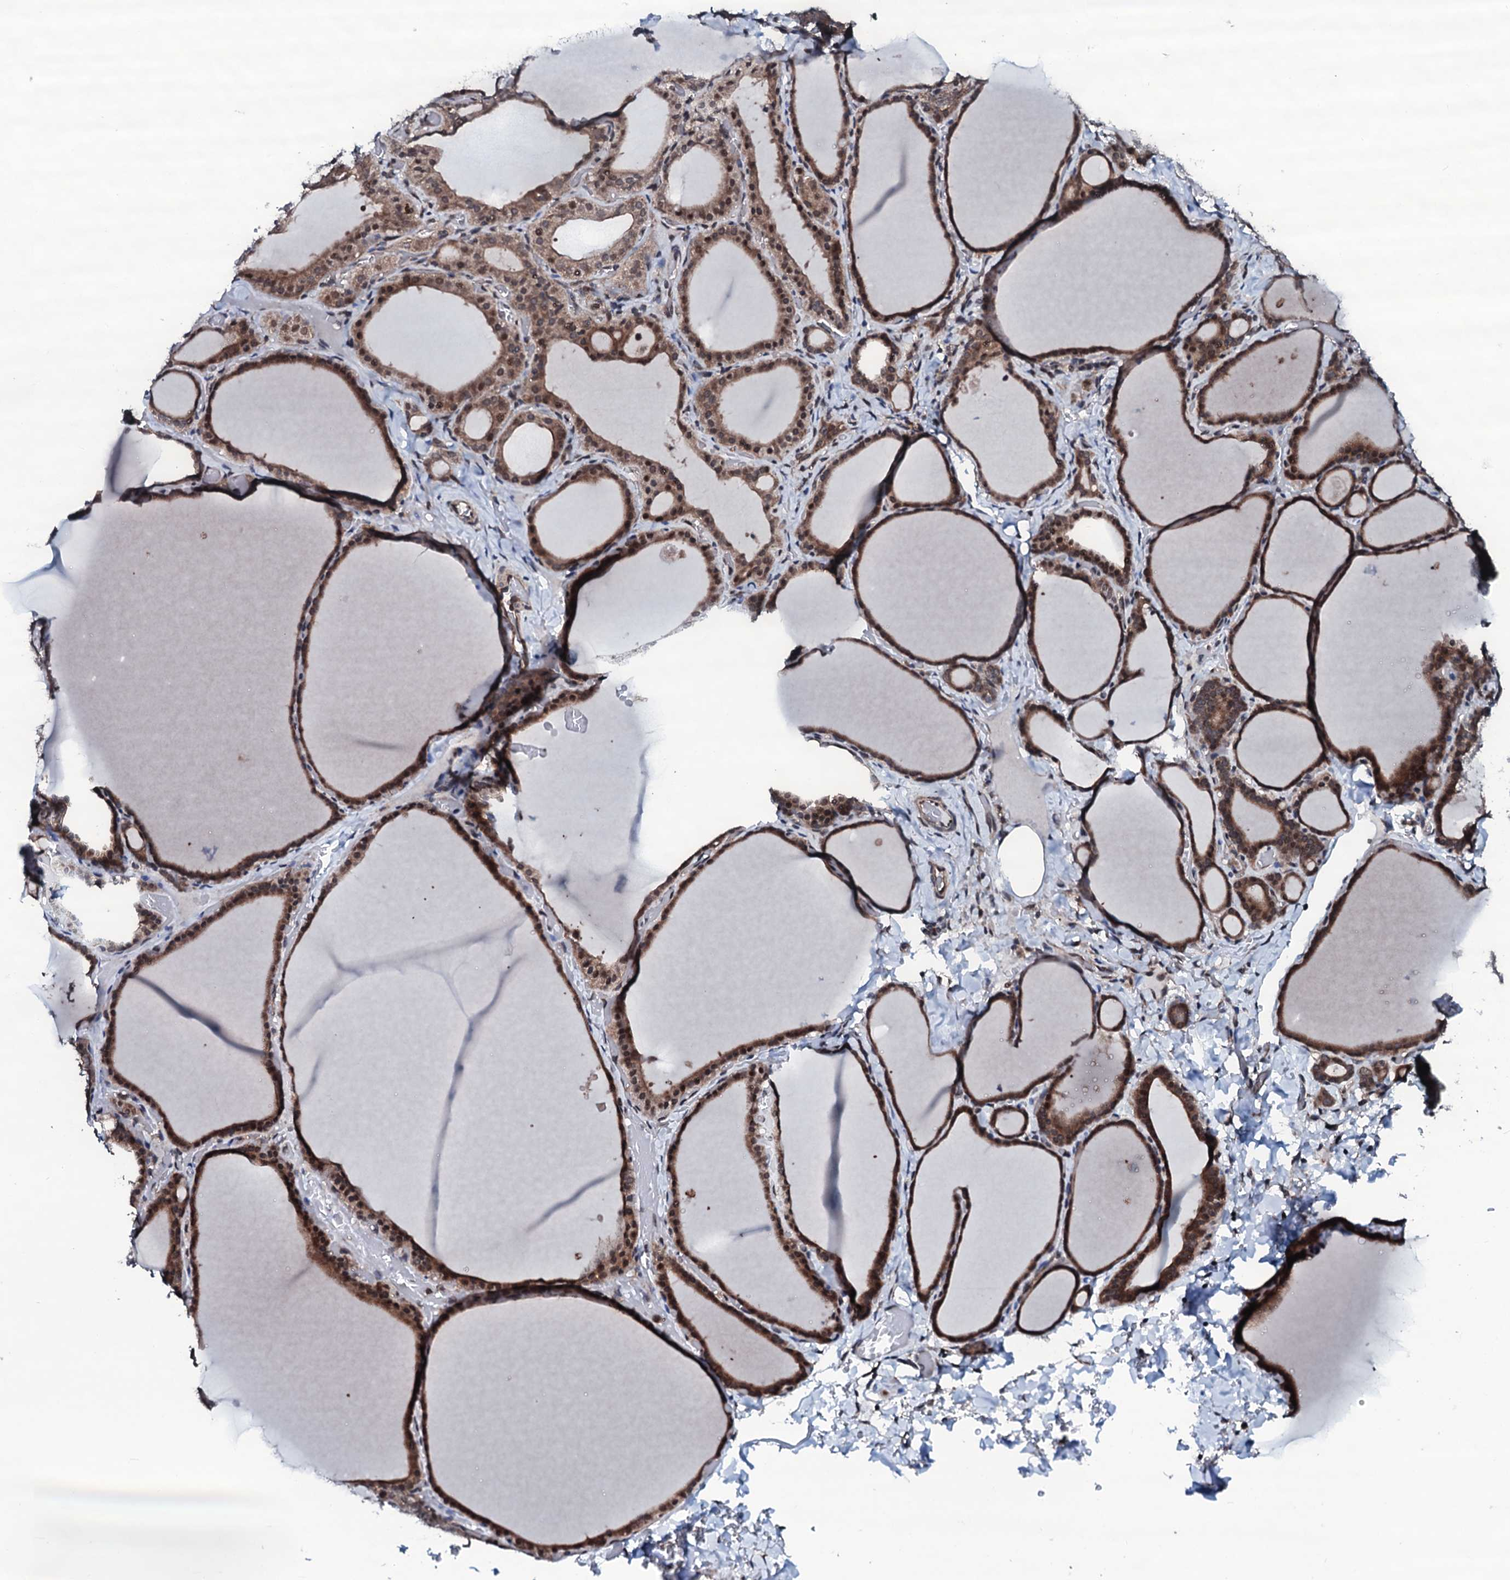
{"staining": {"intensity": "moderate", "quantity": ">75%", "location": "cytoplasmic/membranous,nuclear"}, "tissue": "thyroid gland", "cell_type": "Glandular cells", "image_type": "normal", "snomed": [{"axis": "morphology", "description": "Normal tissue, NOS"}, {"axis": "topography", "description": "Thyroid gland"}], "caption": "The photomicrograph shows staining of normal thyroid gland, revealing moderate cytoplasmic/membranous,nuclear protein expression (brown color) within glandular cells.", "gene": "OGFOD2", "patient": {"sex": "female", "age": 39}}